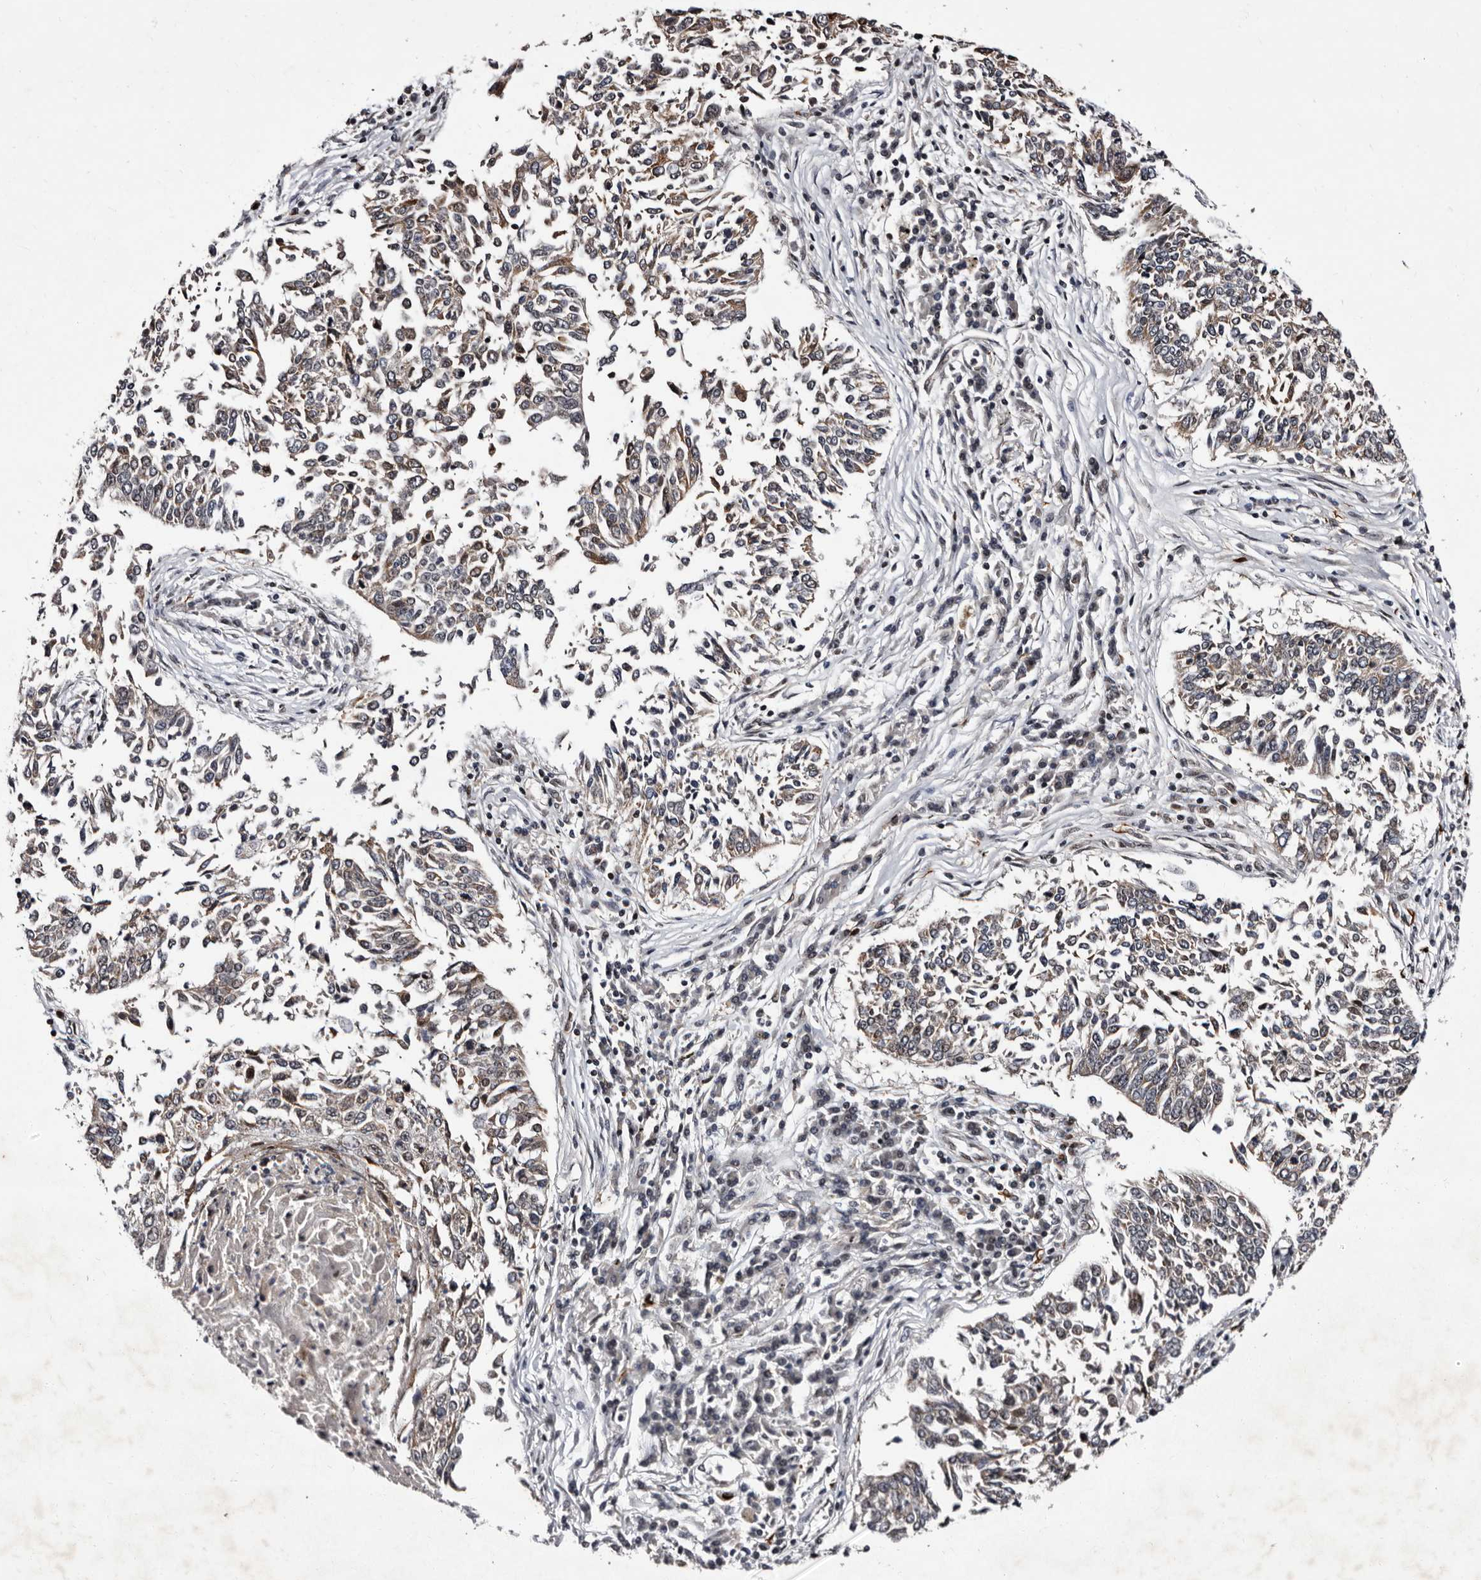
{"staining": {"intensity": "weak", "quantity": "25%-75%", "location": "cytoplasmic/membranous"}, "tissue": "lung cancer", "cell_type": "Tumor cells", "image_type": "cancer", "snomed": [{"axis": "morphology", "description": "Normal tissue, NOS"}, {"axis": "morphology", "description": "Squamous cell carcinoma, NOS"}, {"axis": "topography", "description": "Cartilage tissue"}, {"axis": "topography", "description": "Bronchus"}, {"axis": "topography", "description": "Lung"}, {"axis": "topography", "description": "Peripheral nerve tissue"}], "caption": "Lung squamous cell carcinoma tissue displays weak cytoplasmic/membranous staining in about 25%-75% of tumor cells", "gene": "TNKS", "patient": {"sex": "female", "age": 49}}